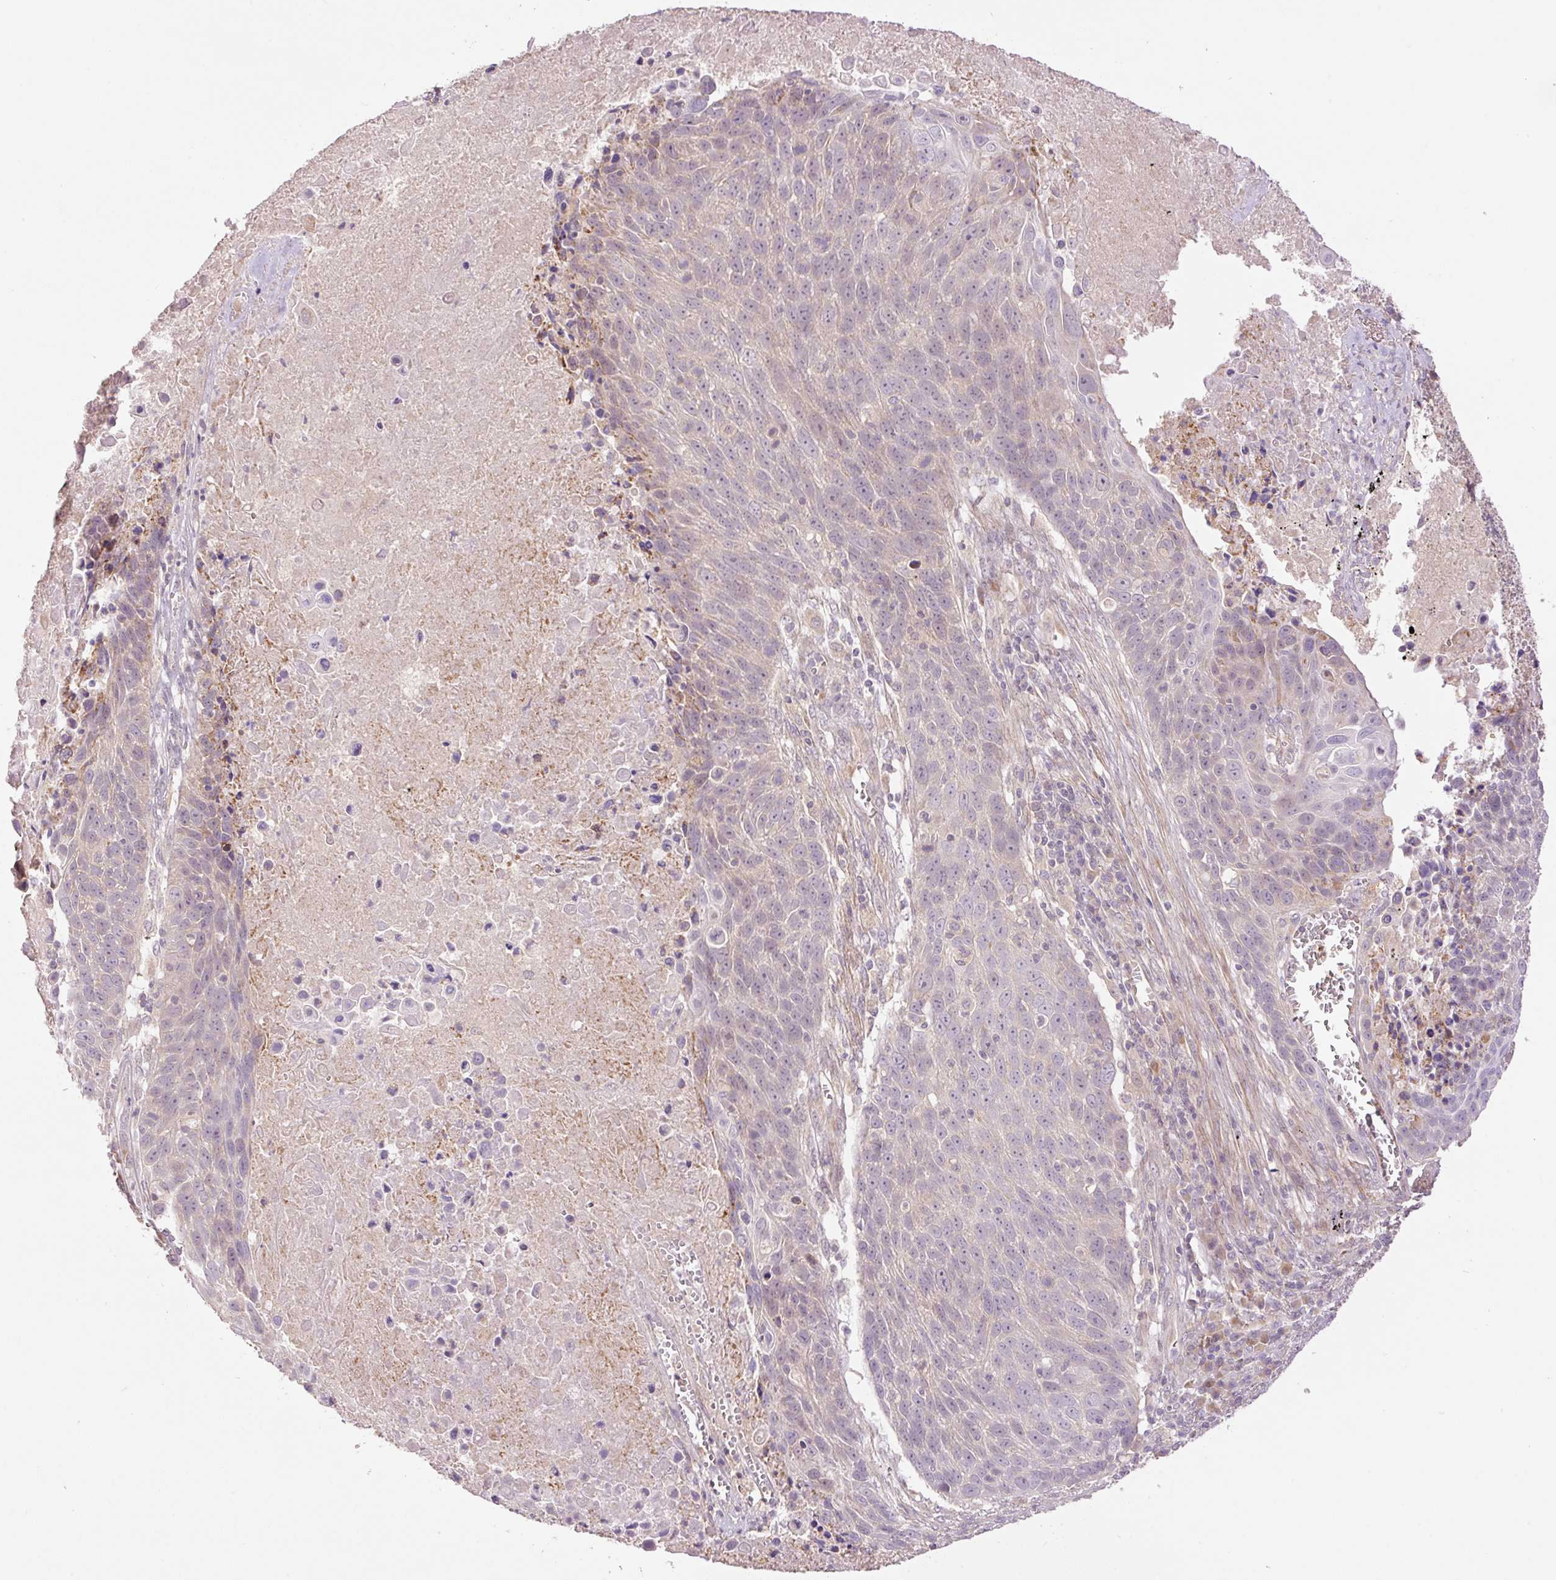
{"staining": {"intensity": "negative", "quantity": "none", "location": "none"}, "tissue": "lung cancer", "cell_type": "Tumor cells", "image_type": "cancer", "snomed": [{"axis": "morphology", "description": "Squamous cell carcinoma, NOS"}, {"axis": "topography", "description": "Lung"}], "caption": "This is an IHC photomicrograph of human lung cancer (squamous cell carcinoma). There is no positivity in tumor cells.", "gene": "SLC29A3", "patient": {"sex": "male", "age": 78}}